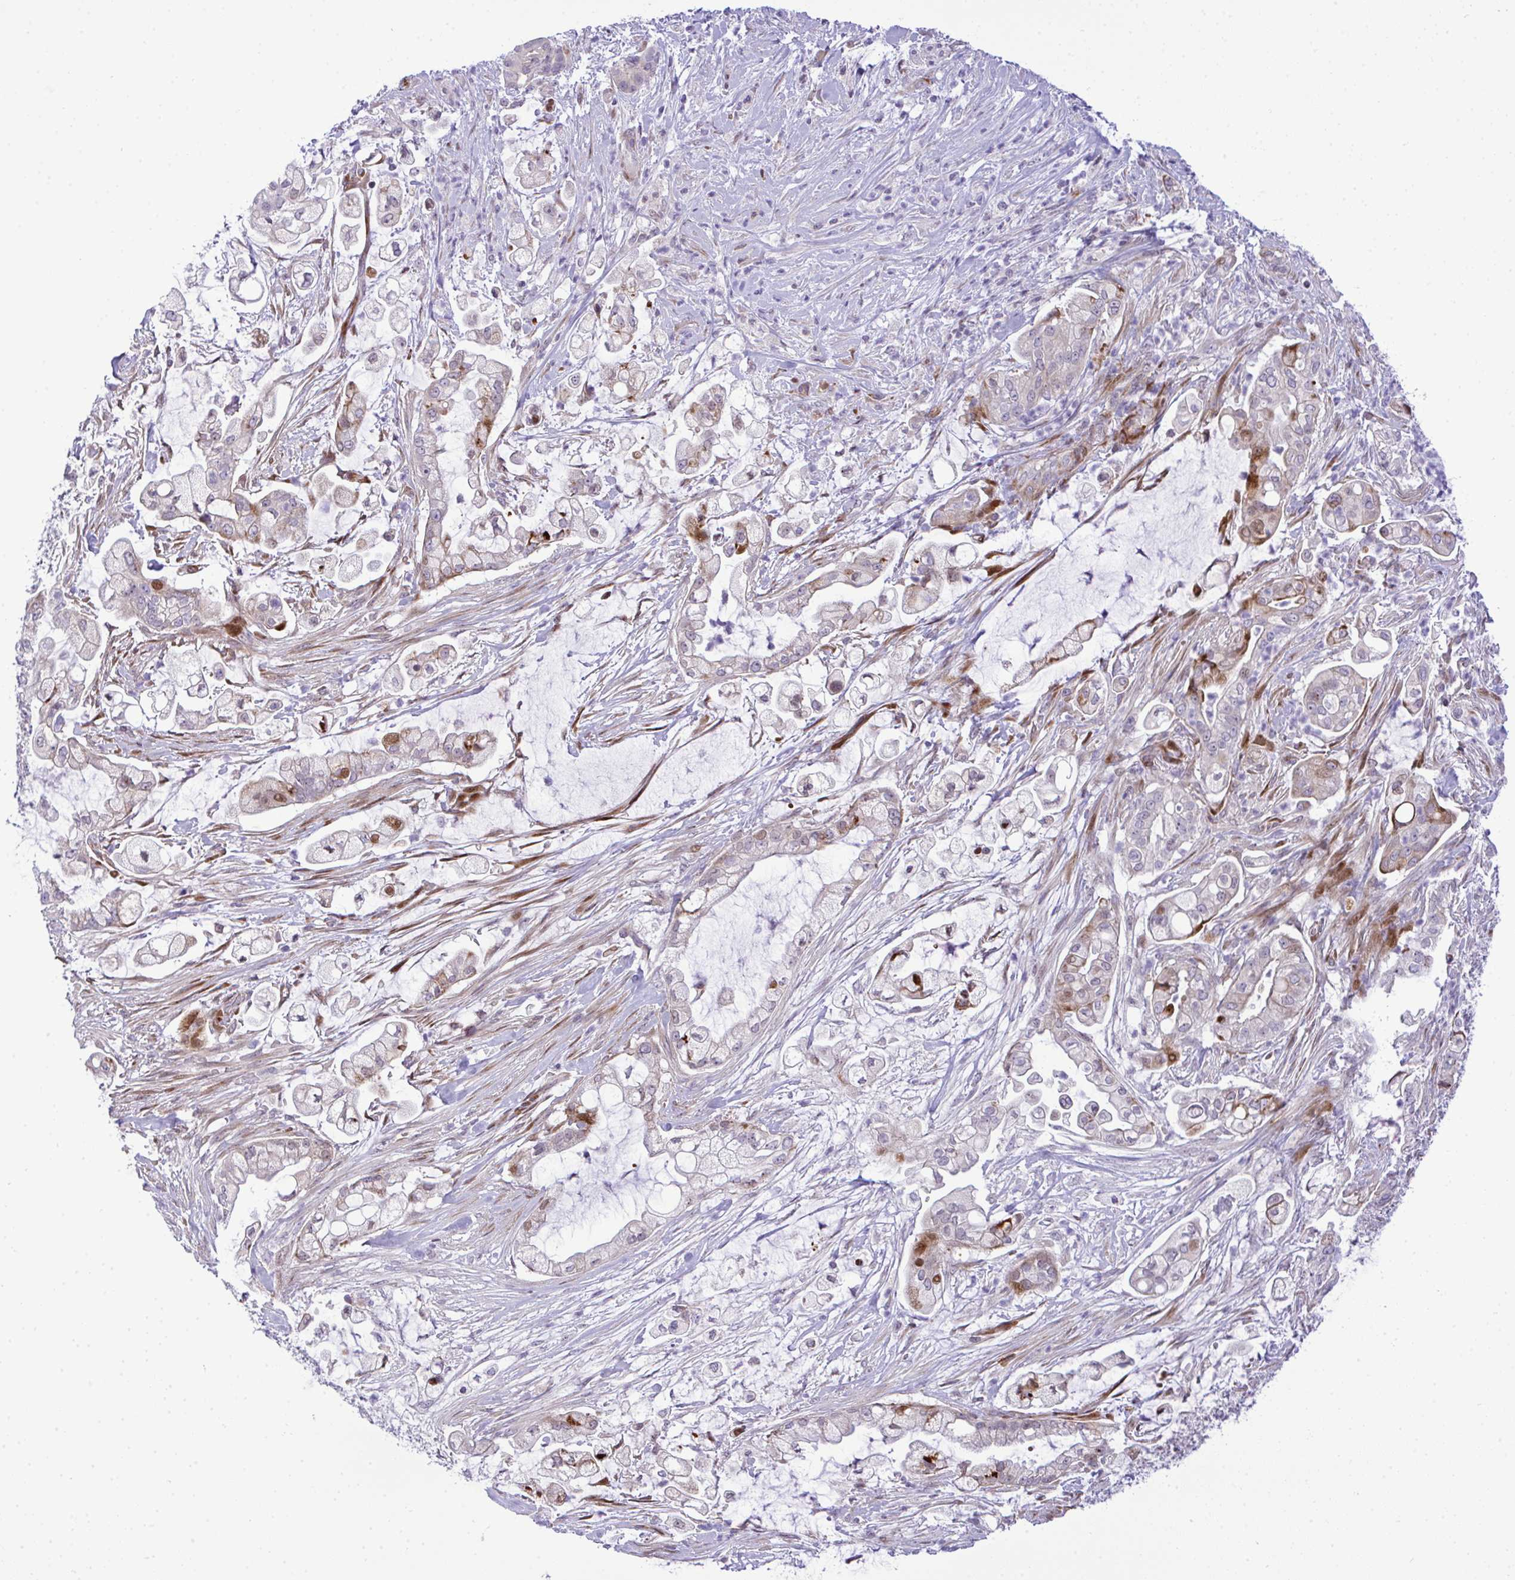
{"staining": {"intensity": "moderate", "quantity": "<25%", "location": "cytoplasmic/membranous,nuclear"}, "tissue": "pancreatic cancer", "cell_type": "Tumor cells", "image_type": "cancer", "snomed": [{"axis": "morphology", "description": "Adenocarcinoma, NOS"}, {"axis": "topography", "description": "Pancreas"}], "caption": "The photomicrograph demonstrates a brown stain indicating the presence of a protein in the cytoplasmic/membranous and nuclear of tumor cells in pancreatic adenocarcinoma.", "gene": "CASTOR2", "patient": {"sex": "female", "age": 69}}